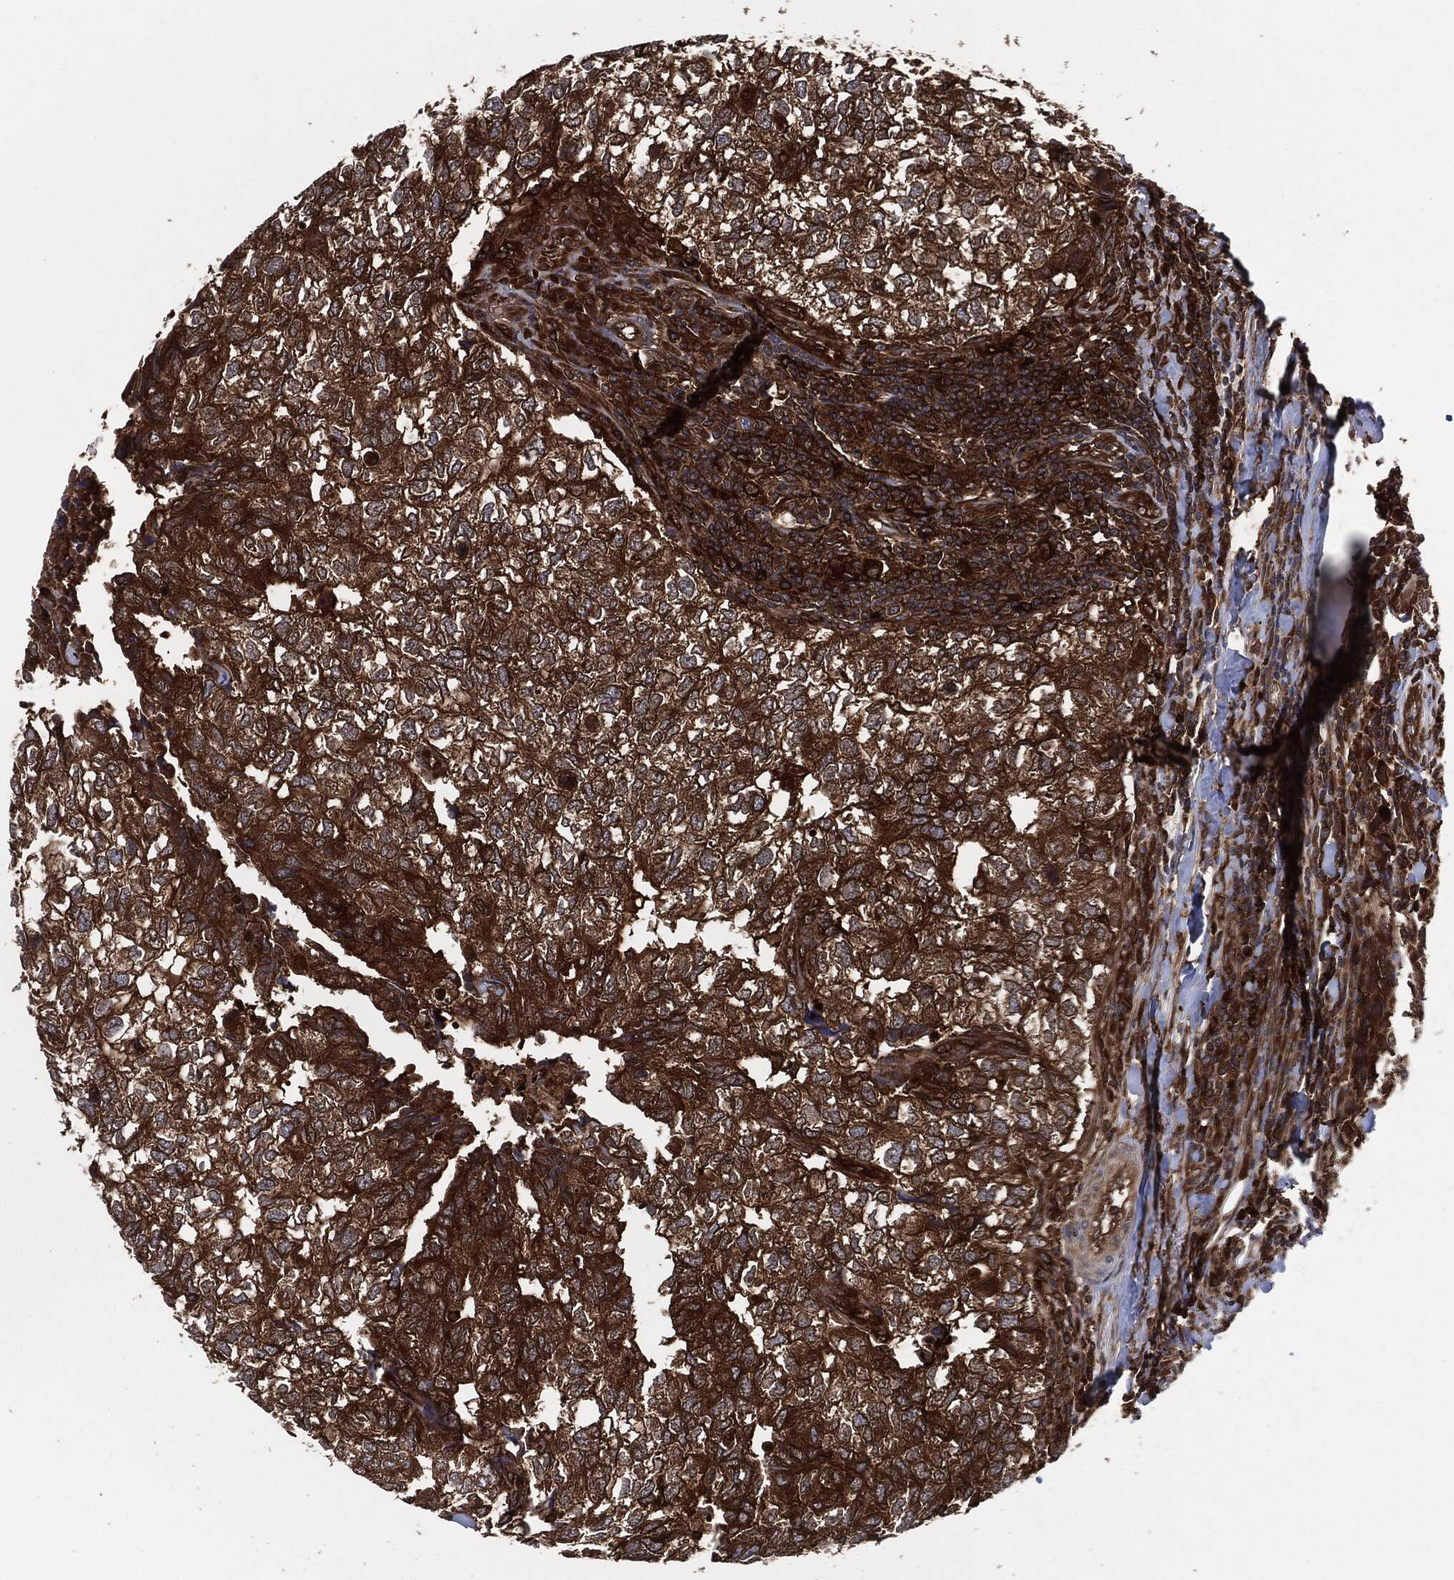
{"staining": {"intensity": "strong", "quantity": ">75%", "location": "cytoplasmic/membranous"}, "tissue": "breast cancer", "cell_type": "Tumor cells", "image_type": "cancer", "snomed": [{"axis": "morphology", "description": "Duct carcinoma"}, {"axis": "topography", "description": "Breast"}], "caption": "This photomicrograph reveals immunohistochemistry (IHC) staining of breast cancer (intraductal carcinoma), with high strong cytoplasmic/membranous staining in about >75% of tumor cells.", "gene": "XPNPEP1", "patient": {"sex": "female", "age": 30}}